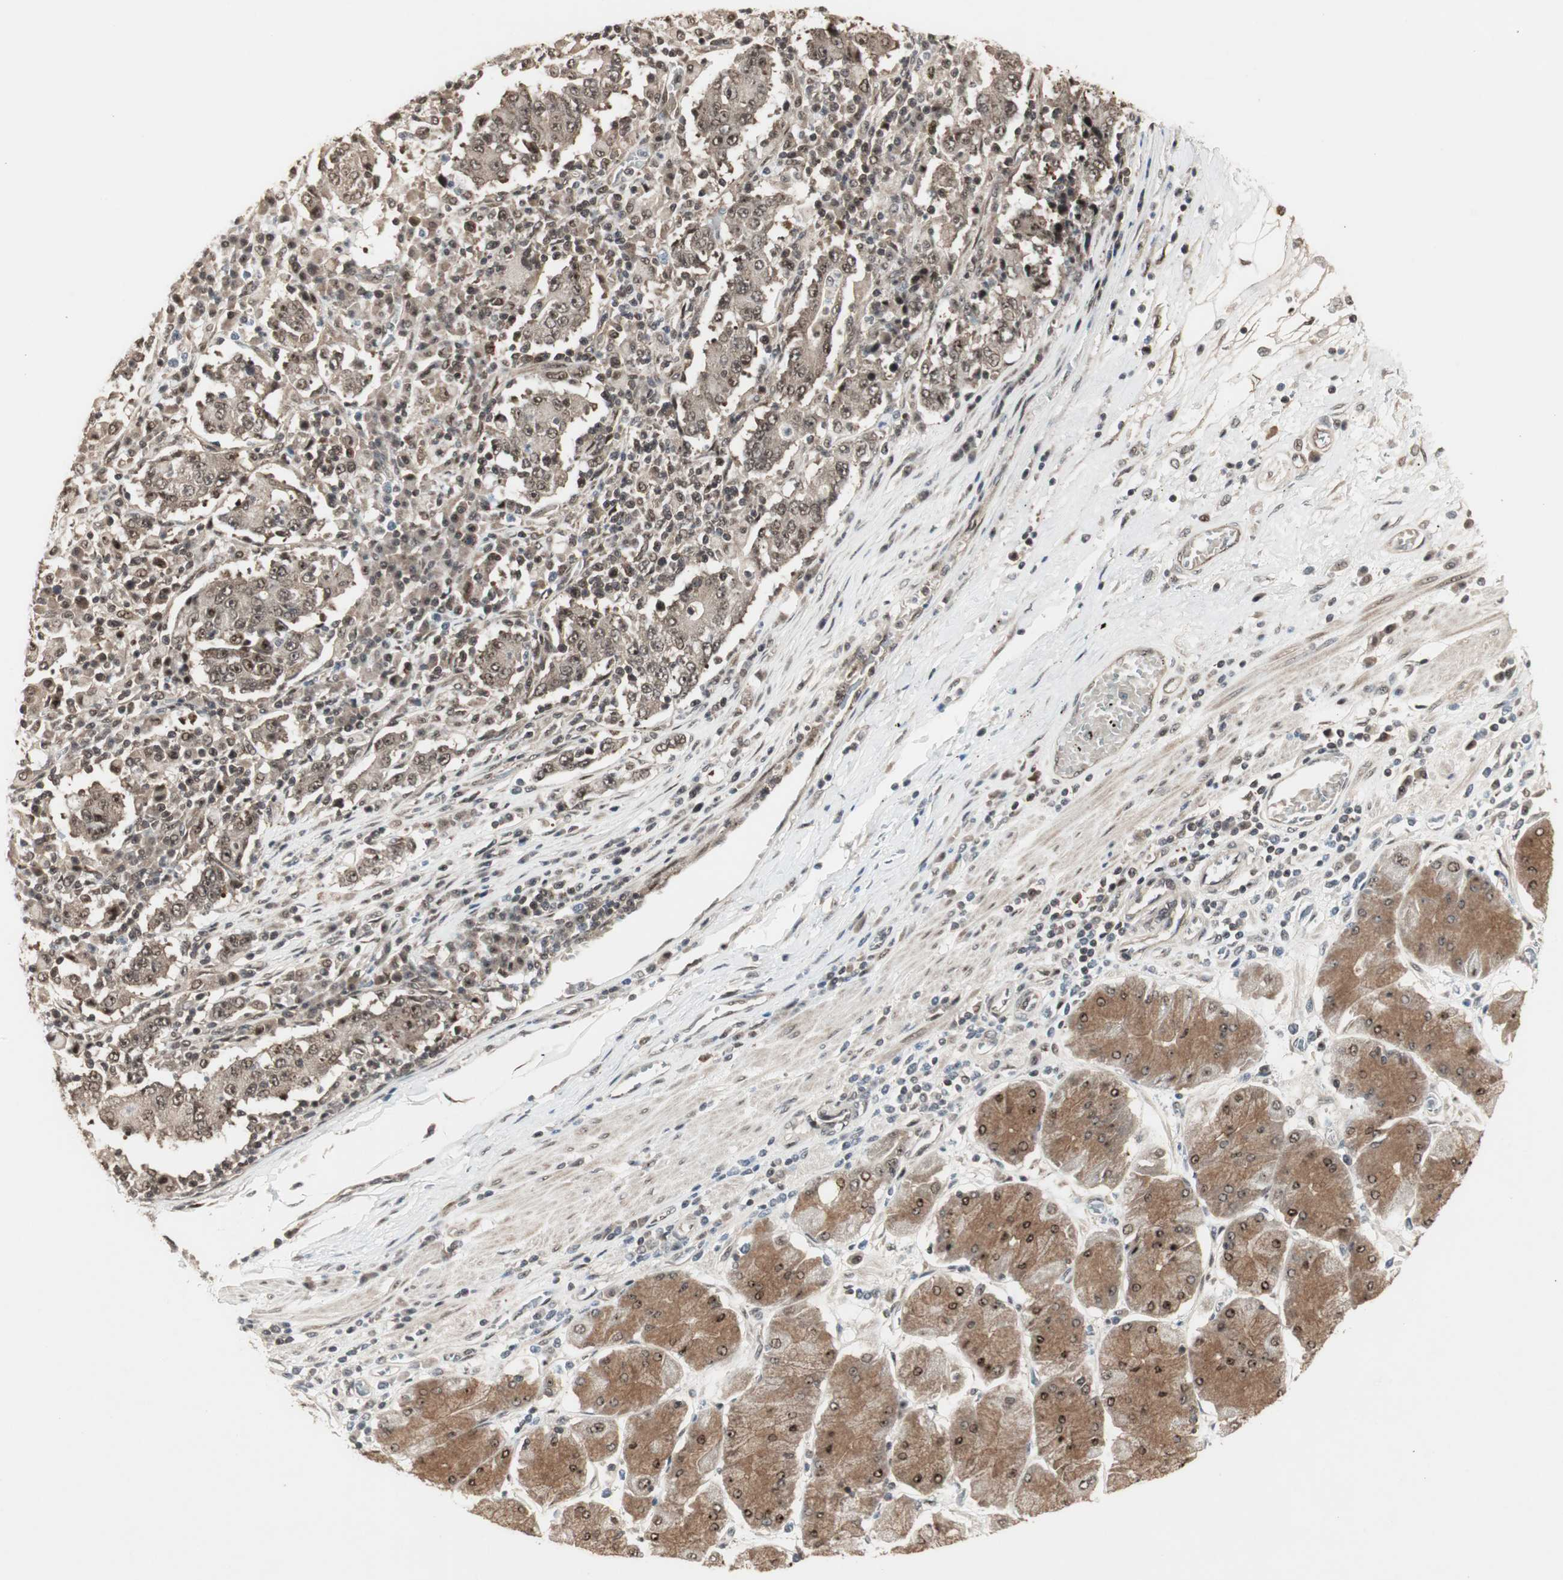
{"staining": {"intensity": "weak", "quantity": ">75%", "location": "cytoplasmic/membranous,nuclear"}, "tissue": "stomach cancer", "cell_type": "Tumor cells", "image_type": "cancer", "snomed": [{"axis": "morphology", "description": "Normal tissue, NOS"}, {"axis": "morphology", "description": "Adenocarcinoma, NOS"}, {"axis": "topography", "description": "Stomach, upper"}, {"axis": "topography", "description": "Stomach"}], "caption": "IHC image of adenocarcinoma (stomach) stained for a protein (brown), which shows low levels of weak cytoplasmic/membranous and nuclear staining in approximately >75% of tumor cells.", "gene": "CSNK2B", "patient": {"sex": "male", "age": 59}}